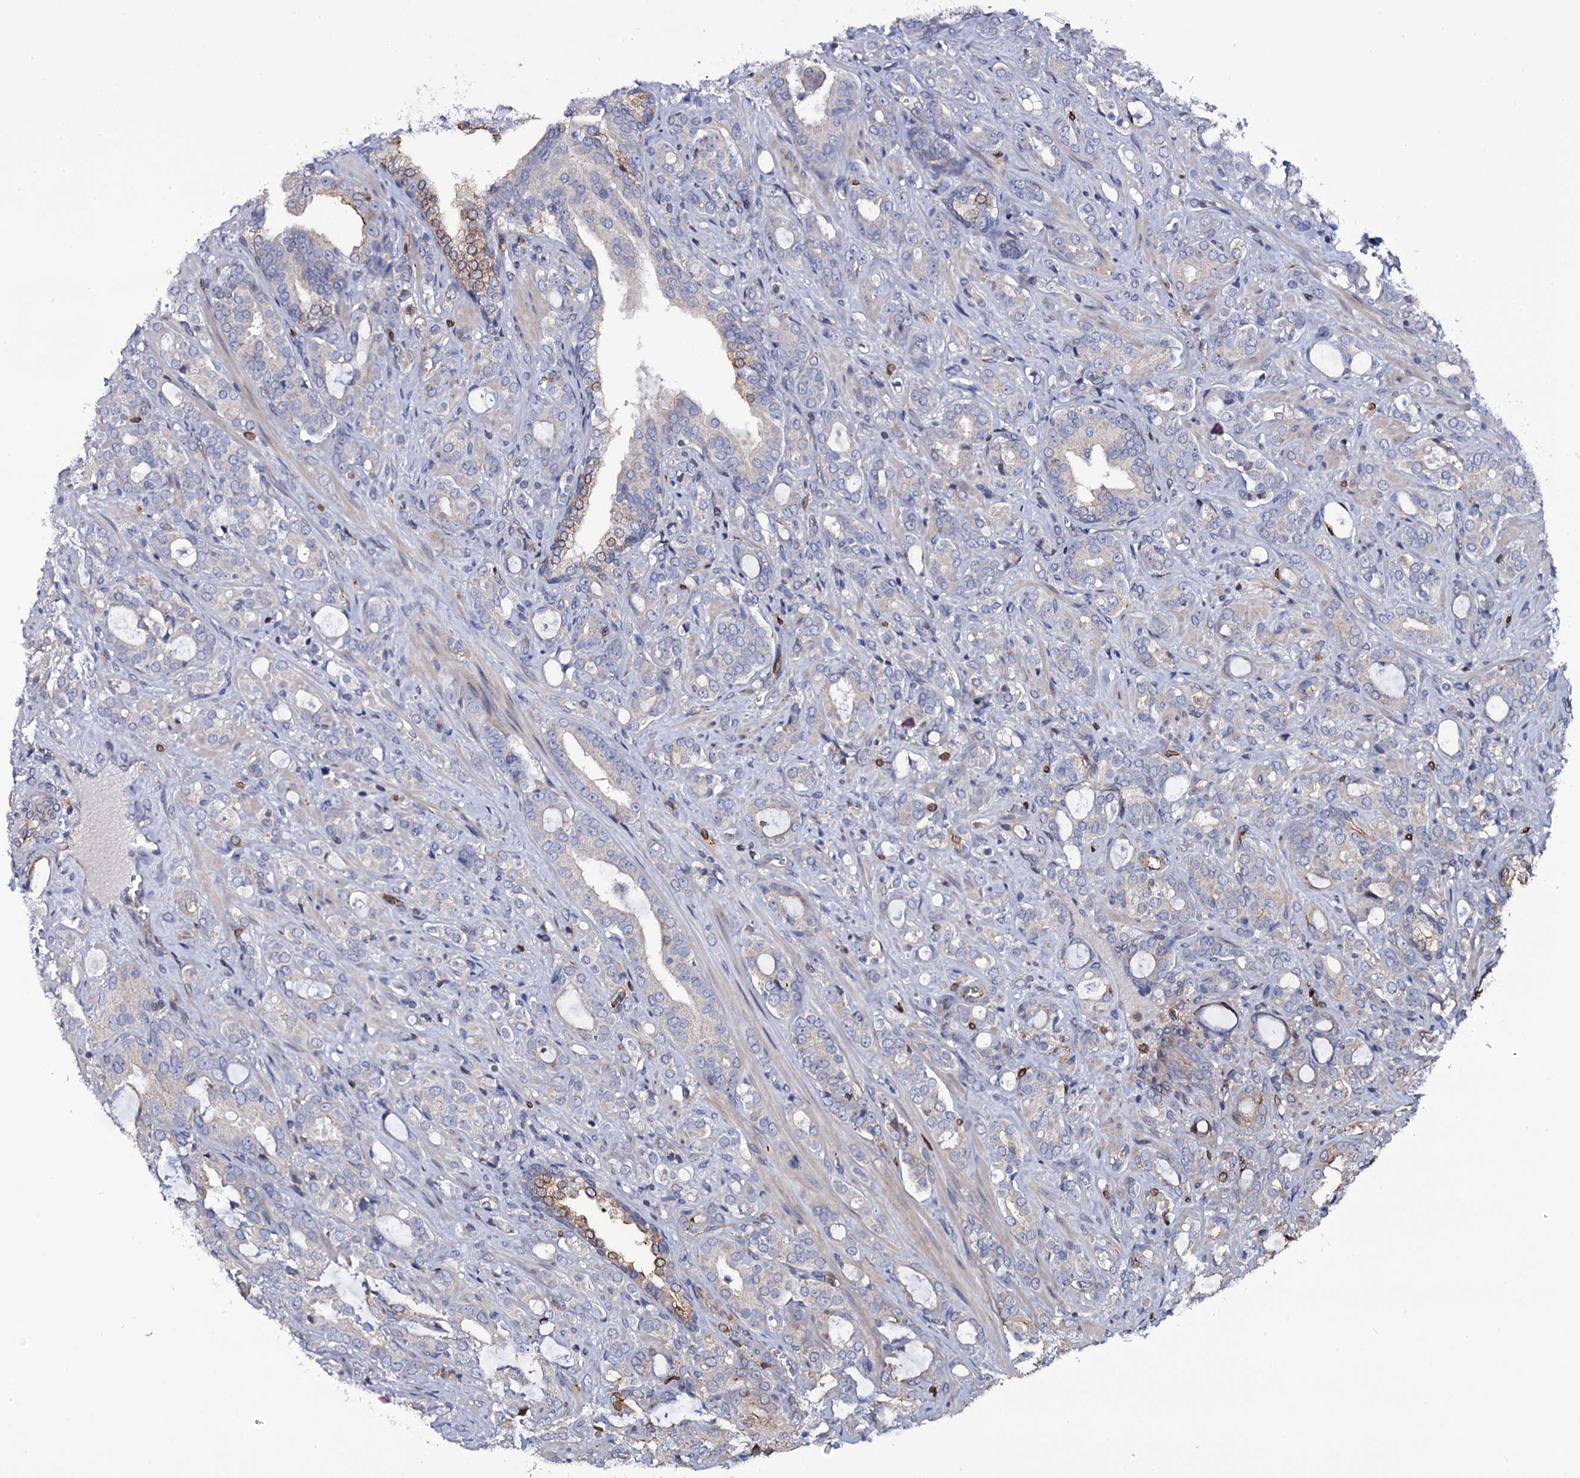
{"staining": {"intensity": "negative", "quantity": "none", "location": "none"}, "tissue": "prostate cancer", "cell_type": "Tumor cells", "image_type": "cancer", "snomed": [{"axis": "morphology", "description": "Adenocarcinoma, High grade"}, {"axis": "topography", "description": "Prostate"}], "caption": "An immunohistochemistry (IHC) photomicrograph of adenocarcinoma (high-grade) (prostate) is shown. There is no staining in tumor cells of adenocarcinoma (high-grade) (prostate).", "gene": "TTC23", "patient": {"sex": "male", "age": 72}}